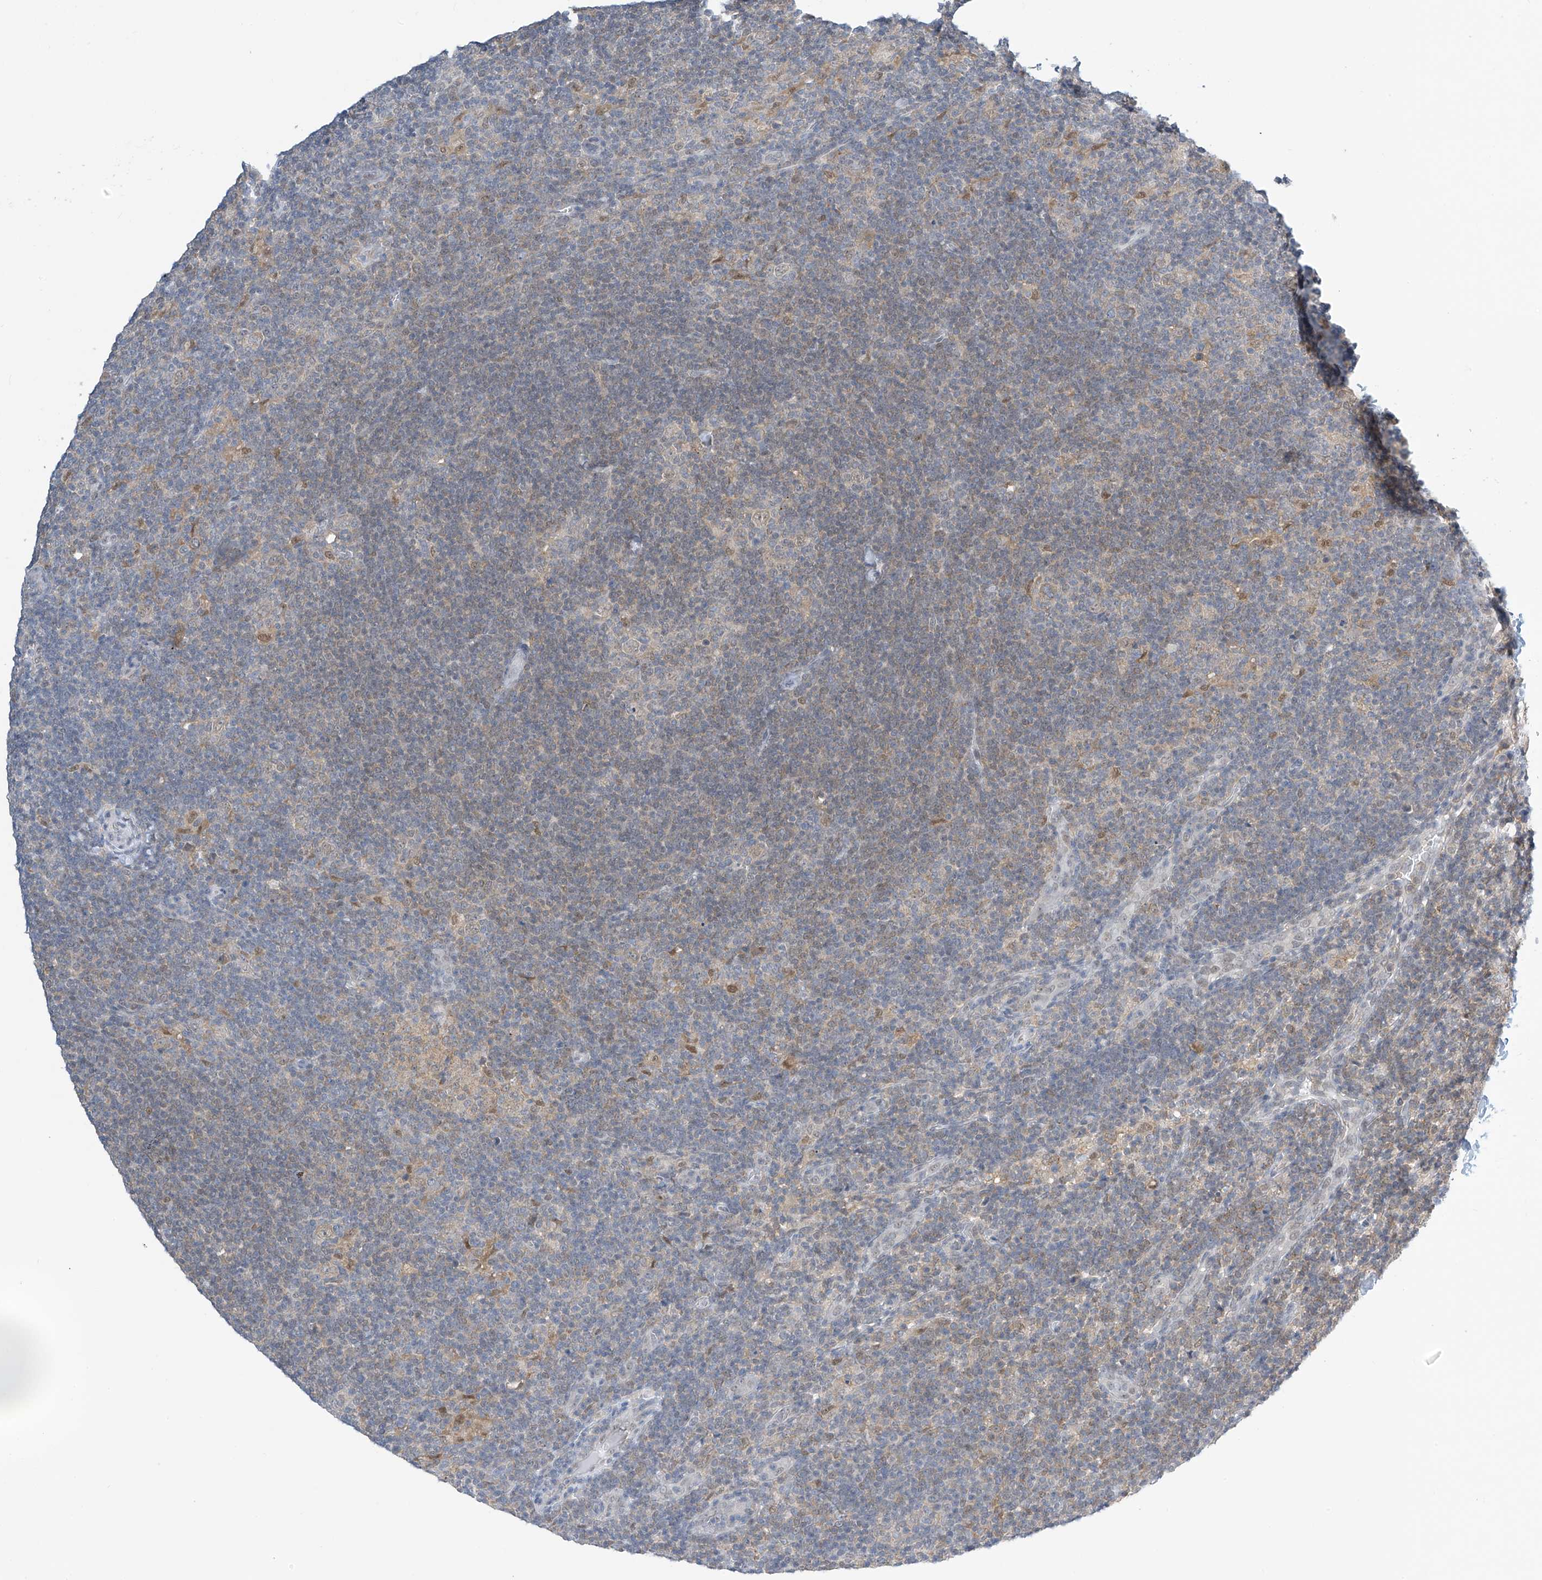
{"staining": {"intensity": "weak", "quantity": "<25%", "location": "cytoplasmic/membranous,nuclear"}, "tissue": "lymphoma", "cell_type": "Tumor cells", "image_type": "cancer", "snomed": [{"axis": "morphology", "description": "Hodgkin's disease, NOS"}, {"axis": "topography", "description": "Lymph node"}], "caption": "DAB (3,3'-diaminobenzidine) immunohistochemical staining of human Hodgkin's disease displays no significant staining in tumor cells.", "gene": "APLF", "patient": {"sex": "female", "age": 57}}